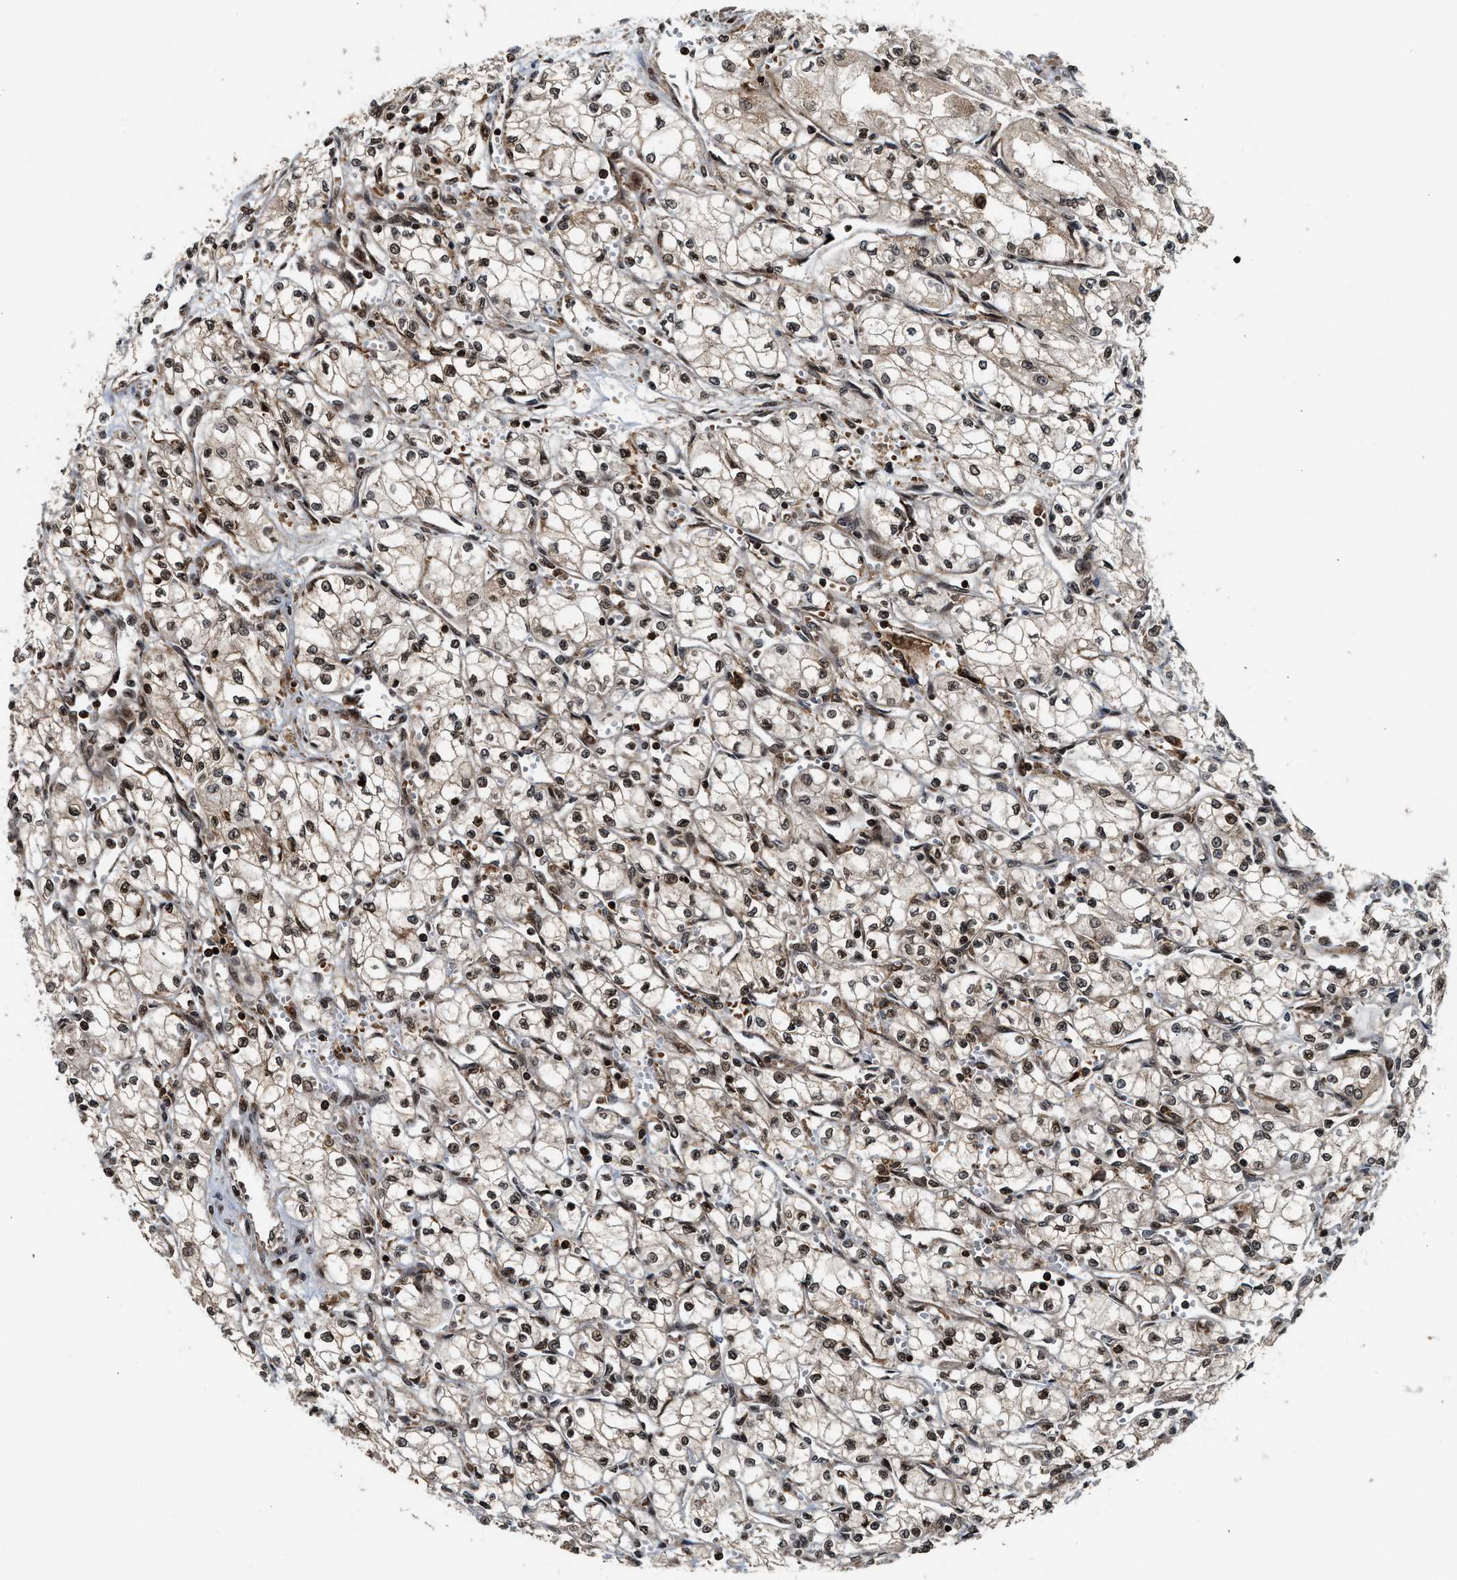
{"staining": {"intensity": "moderate", "quantity": ">75%", "location": "cytoplasmic/membranous,nuclear"}, "tissue": "renal cancer", "cell_type": "Tumor cells", "image_type": "cancer", "snomed": [{"axis": "morphology", "description": "Normal tissue, NOS"}, {"axis": "morphology", "description": "Adenocarcinoma, NOS"}, {"axis": "topography", "description": "Kidney"}], "caption": "Moderate cytoplasmic/membranous and nuclear expression for a protein is seen in approximately >75% of tumor cells of renal adenocarcinoma using immunohistochemistry.", "gene": "MDM2", "patient": {"sex": "male", "age": 59}}